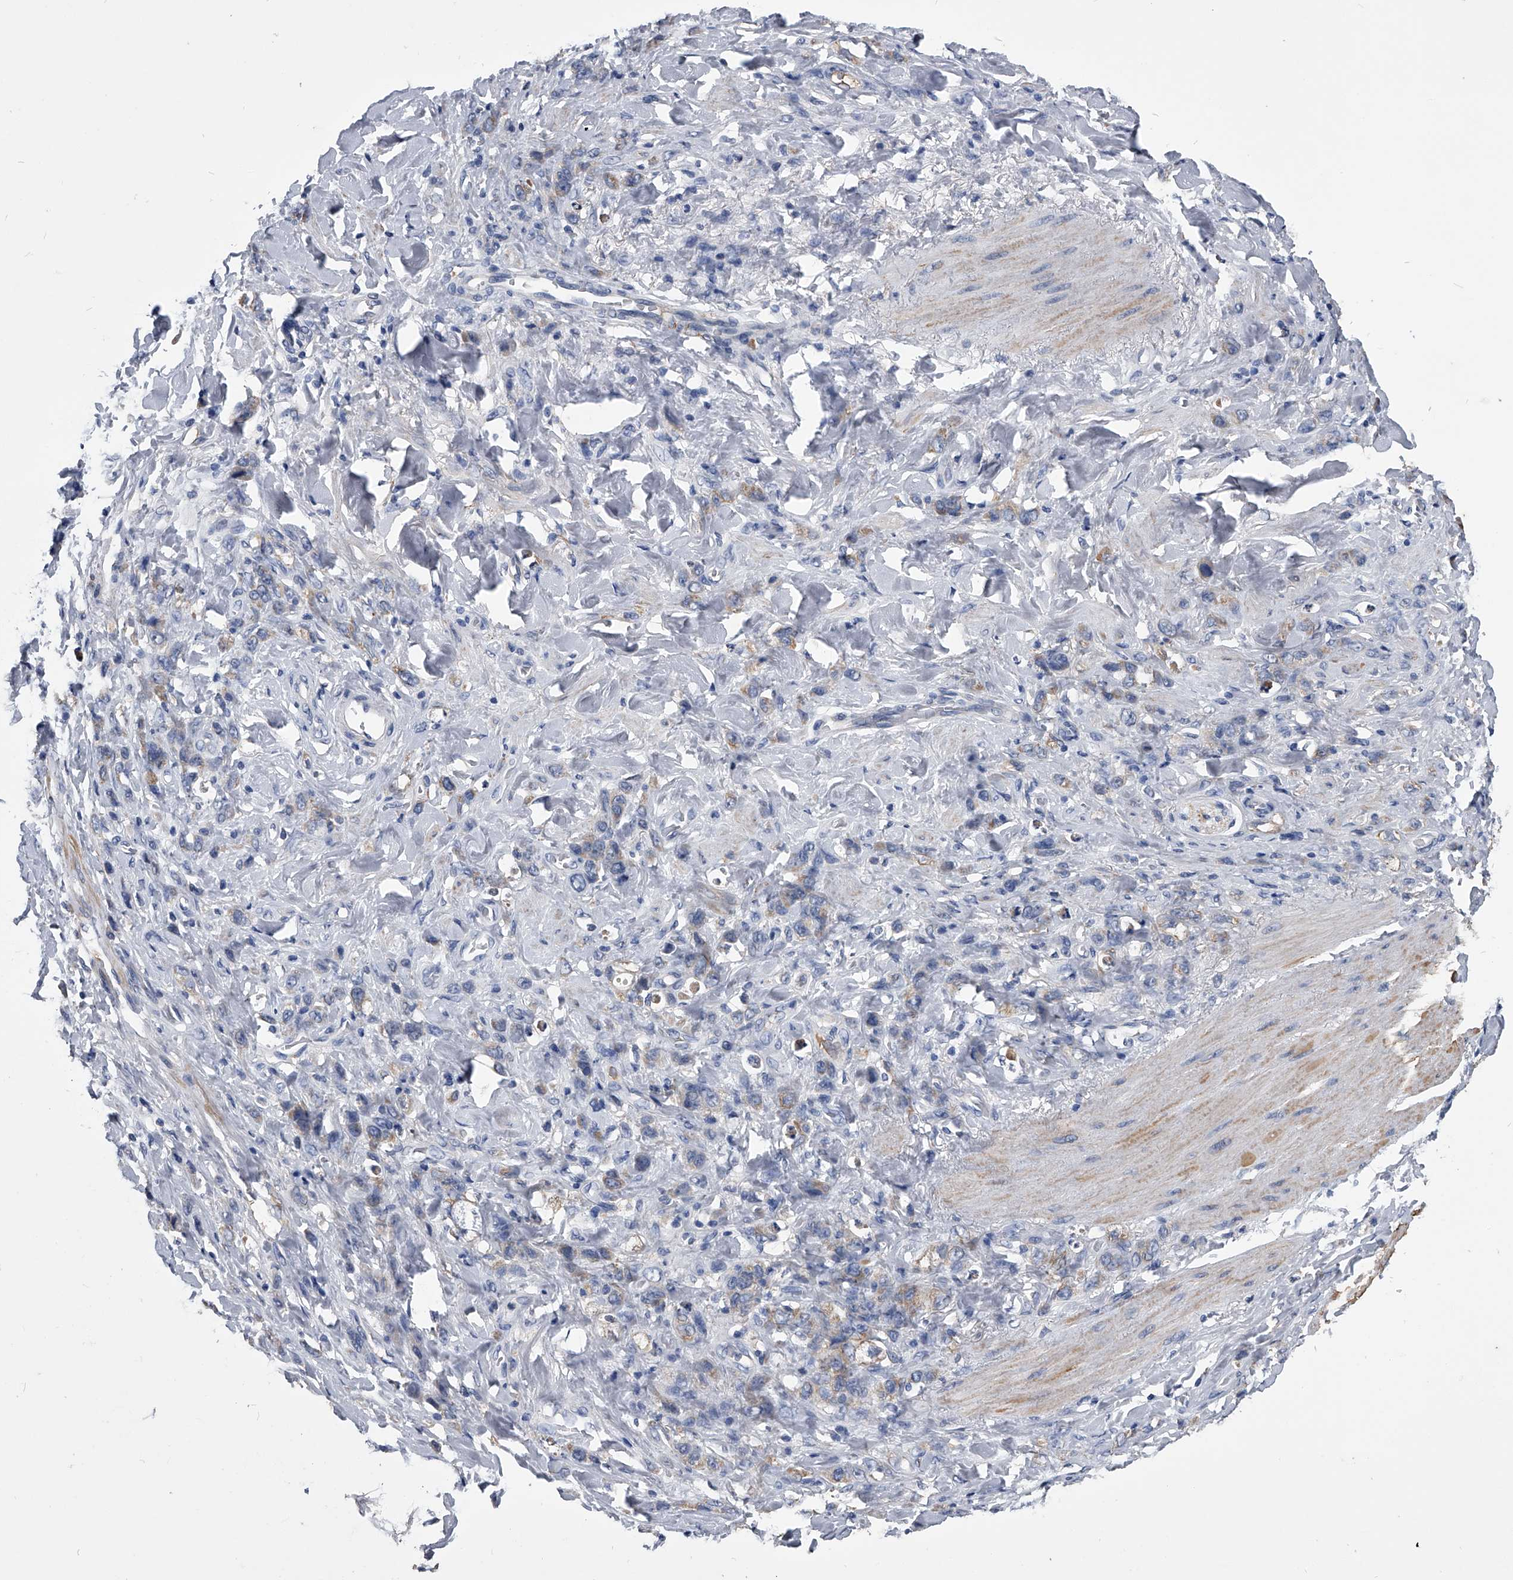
{"staining": {"intensity": "weak", "quantity": "25%-75%", "location": "cytoplasmic/membranous"}, "tissue": "stomach cancer", "cell_type": "Tumor cells", "image_type": "cancer", "snomed": [{"axis": "morphology", "description": "Normal tissue, NOS"}, {"axis": "morphology", "description": "Adenocarcinoma, NOS"}, {"axis": "topography", "description": "Stomach"}], "caption": "Protein staining of adenocarcinoma (stomach) tissue reveals weak cytoplasmic/membranous expression in approximately 25%-75% of tumor cells.", "gene": "OAT", "patient": {"sex": "male", "age": 82}}